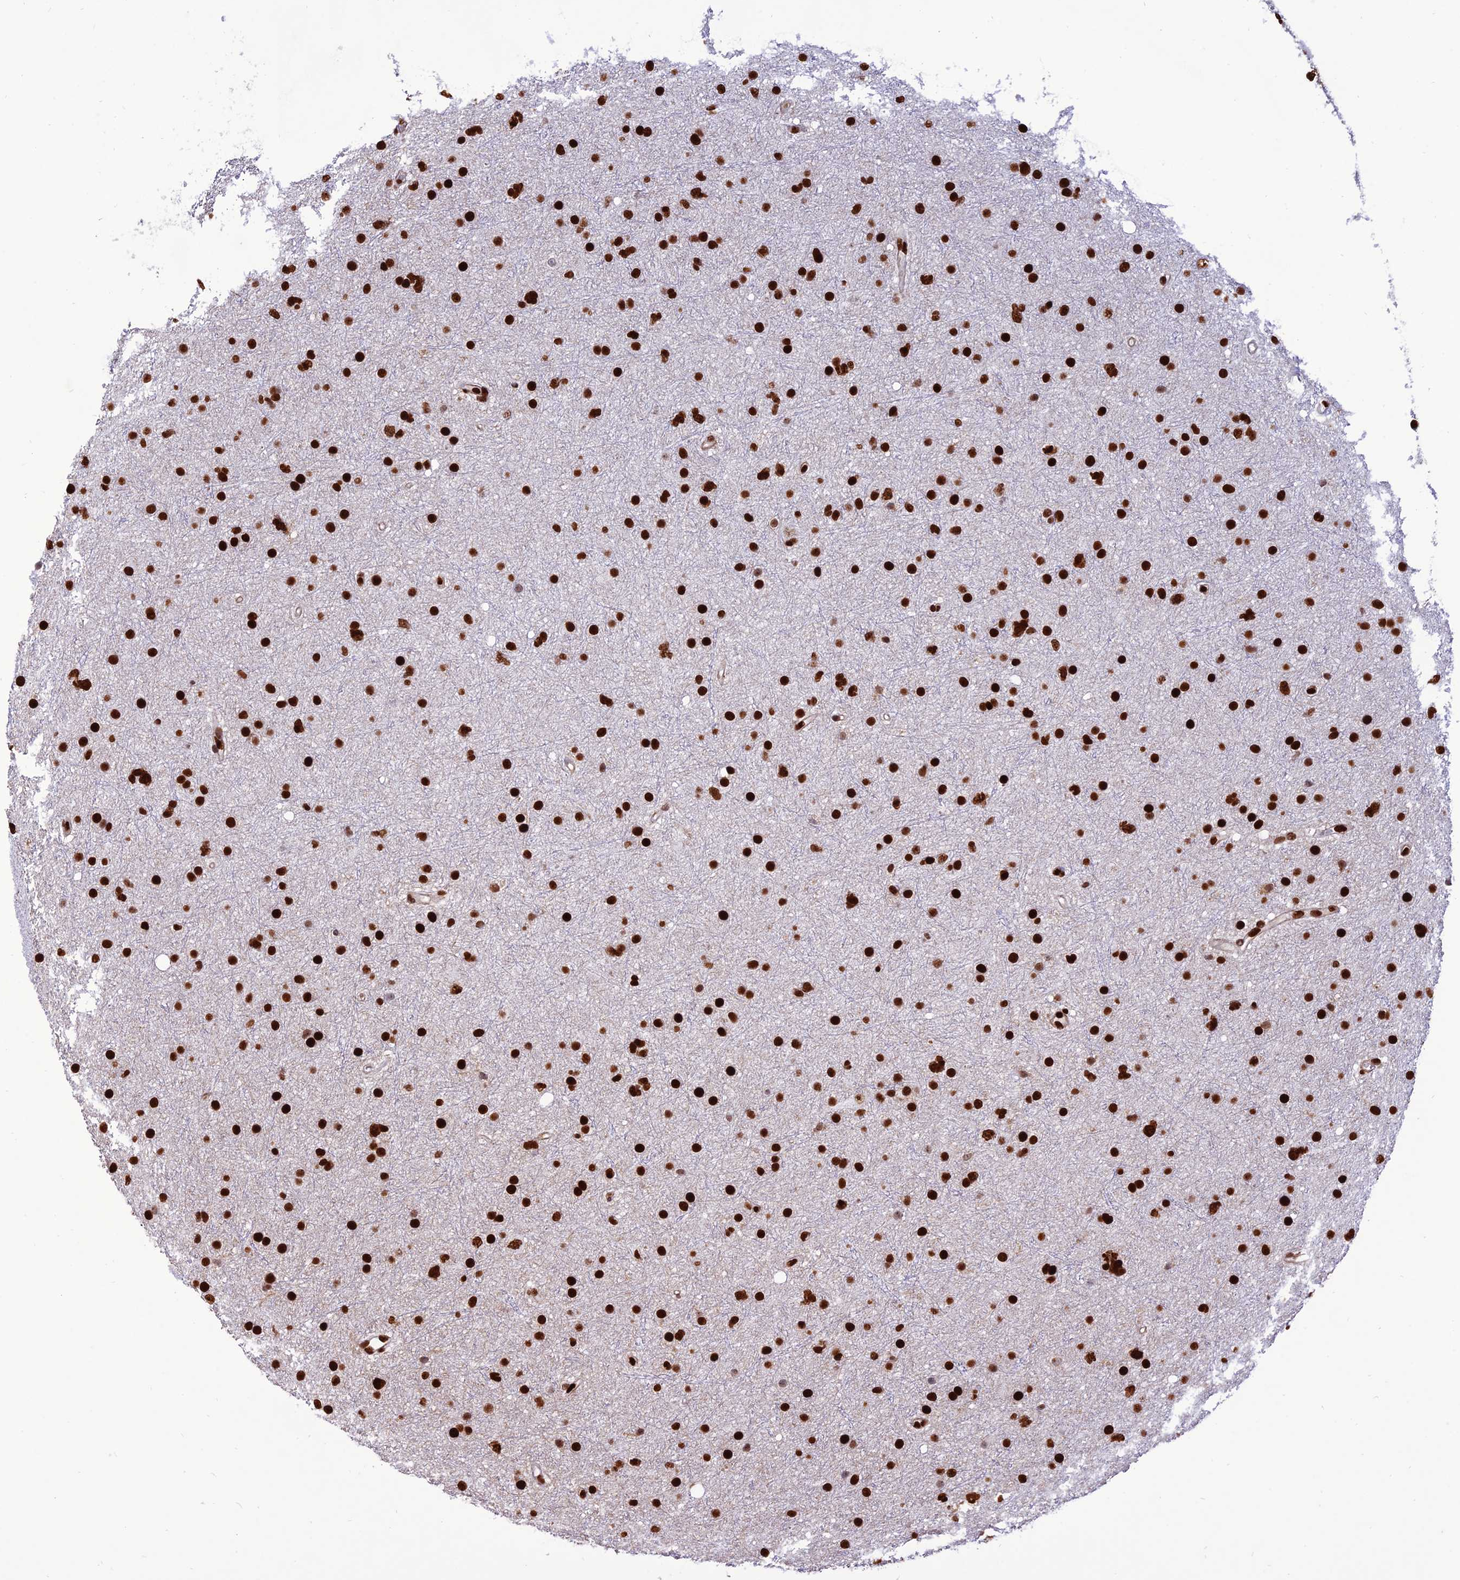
{"staining": {"intensity": "strong", "quantity": ">75%", "location": "nuclear"}, "tissue": "glioma", "cell_type": "Tumor cells", "image_type": "cancer", "snomed": [{"axis": "morphology", "description": "Glioma, malignant, Low grade"}, {"axis": "topography", "description": "Cerebral cortex"}], "caption": "IHC image of glioma stained for a protein (brown), which shows high levels of strong nuclear positivity in about >75% of tumor cells.", "gene": "INO80E", "patient": {"sex": "female", "age": 39}}